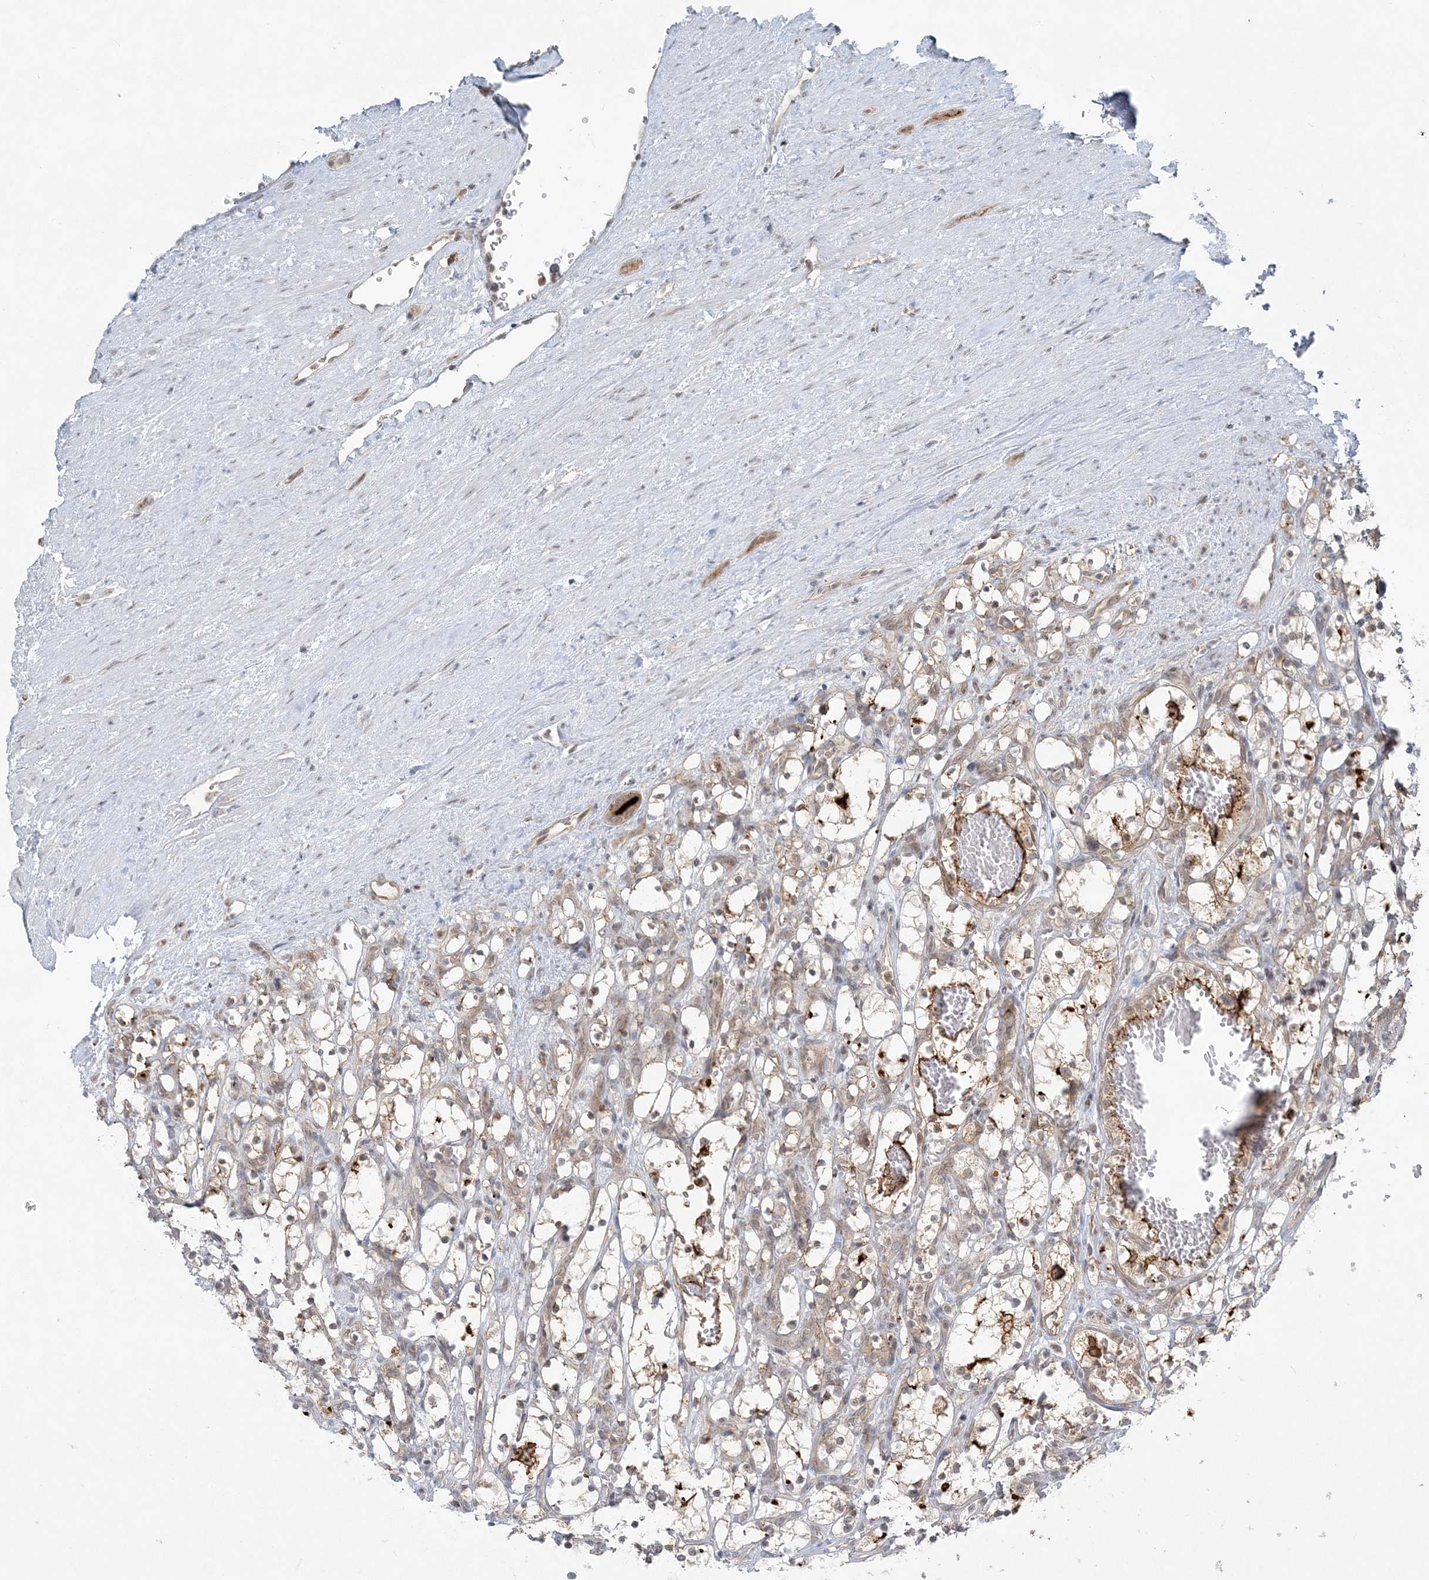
{"staining": {"intensity": "moderate", "quantity": "<25%", "location": "cytoplasmic/membranous"}, "tissue": "renal cancer", "cell_type": "Tumor cells", "image_type": "cancer", "snomed": [{"axis": "morphology", "description": "Adenocarcinoma, NOS"}, {"axis": "topography", "description": "Kidney"}], "caption": "The immunohistochemical stain shows moderate cytoplasmic/membranous positivity in tumor cells of adenocarcinoma (renal) tissue.", "gene": "ATP11A", "patient": {"sex": "female", "age": 69}}